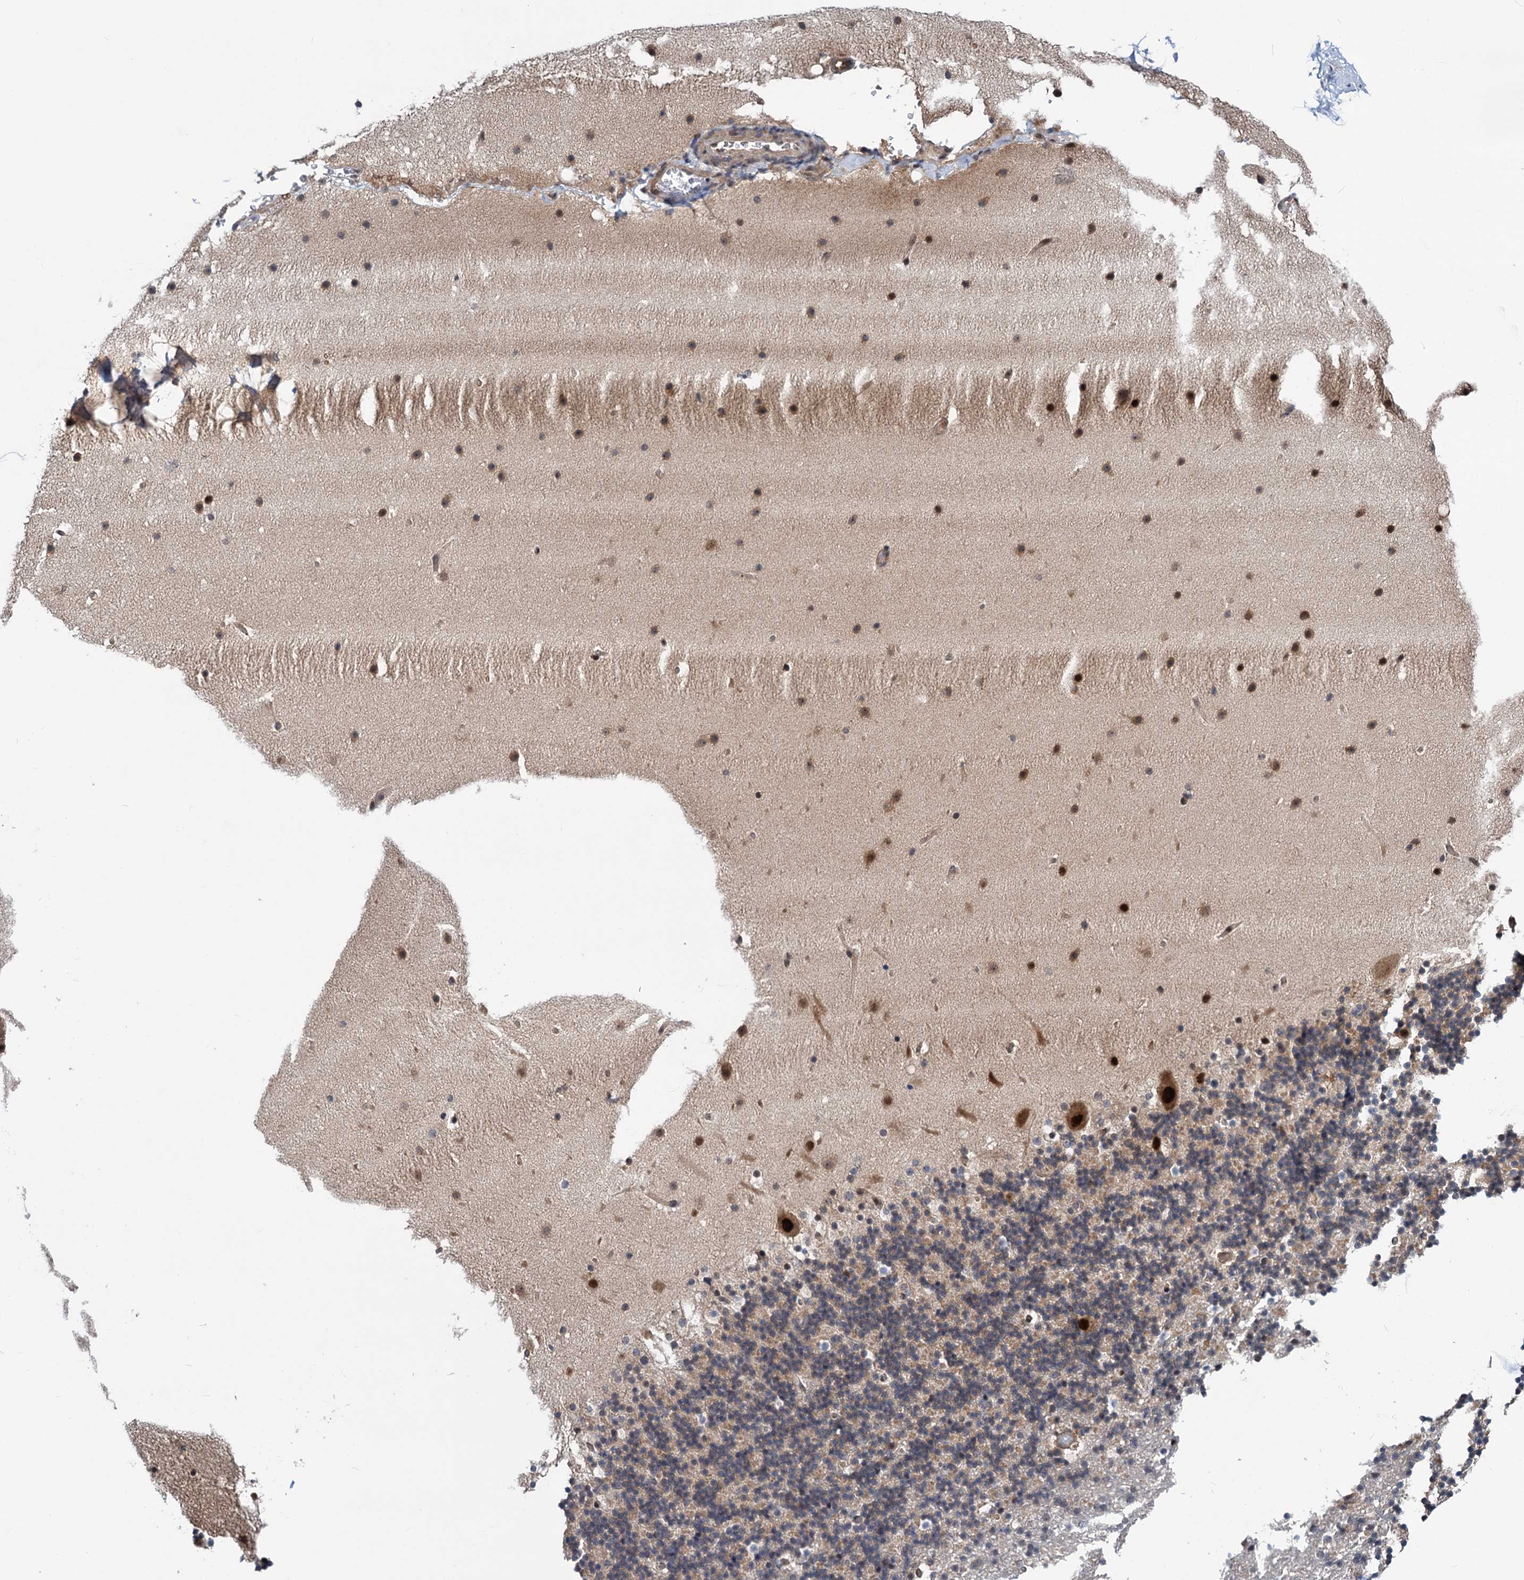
{"staining": {"intensity": "weak", "quantity": "25%-75%", "location": "cytoplasmic/membranous"}, "tissue": "cerebellum", "cell_type": "Cells in granular layer", "image_type": "normal", "snomed": [{"axis": "morphology", "description": "Normal tissue, NOS"}, {"axis": "topography", "description": "Cerebellum"}], "caption": "Brown immunohistochemical staining in unremarkable cerebellum displays weak cytoplasmic/membranous expression in approximately 25%-75% of cells in granular layer. The staining is performed using DAB brown chromogen to label protein expression. The nuclei are counter-stained blue using hematoxylin.", "gene": "GPBP1", "patient": {"sex": "male", "age": 57}}